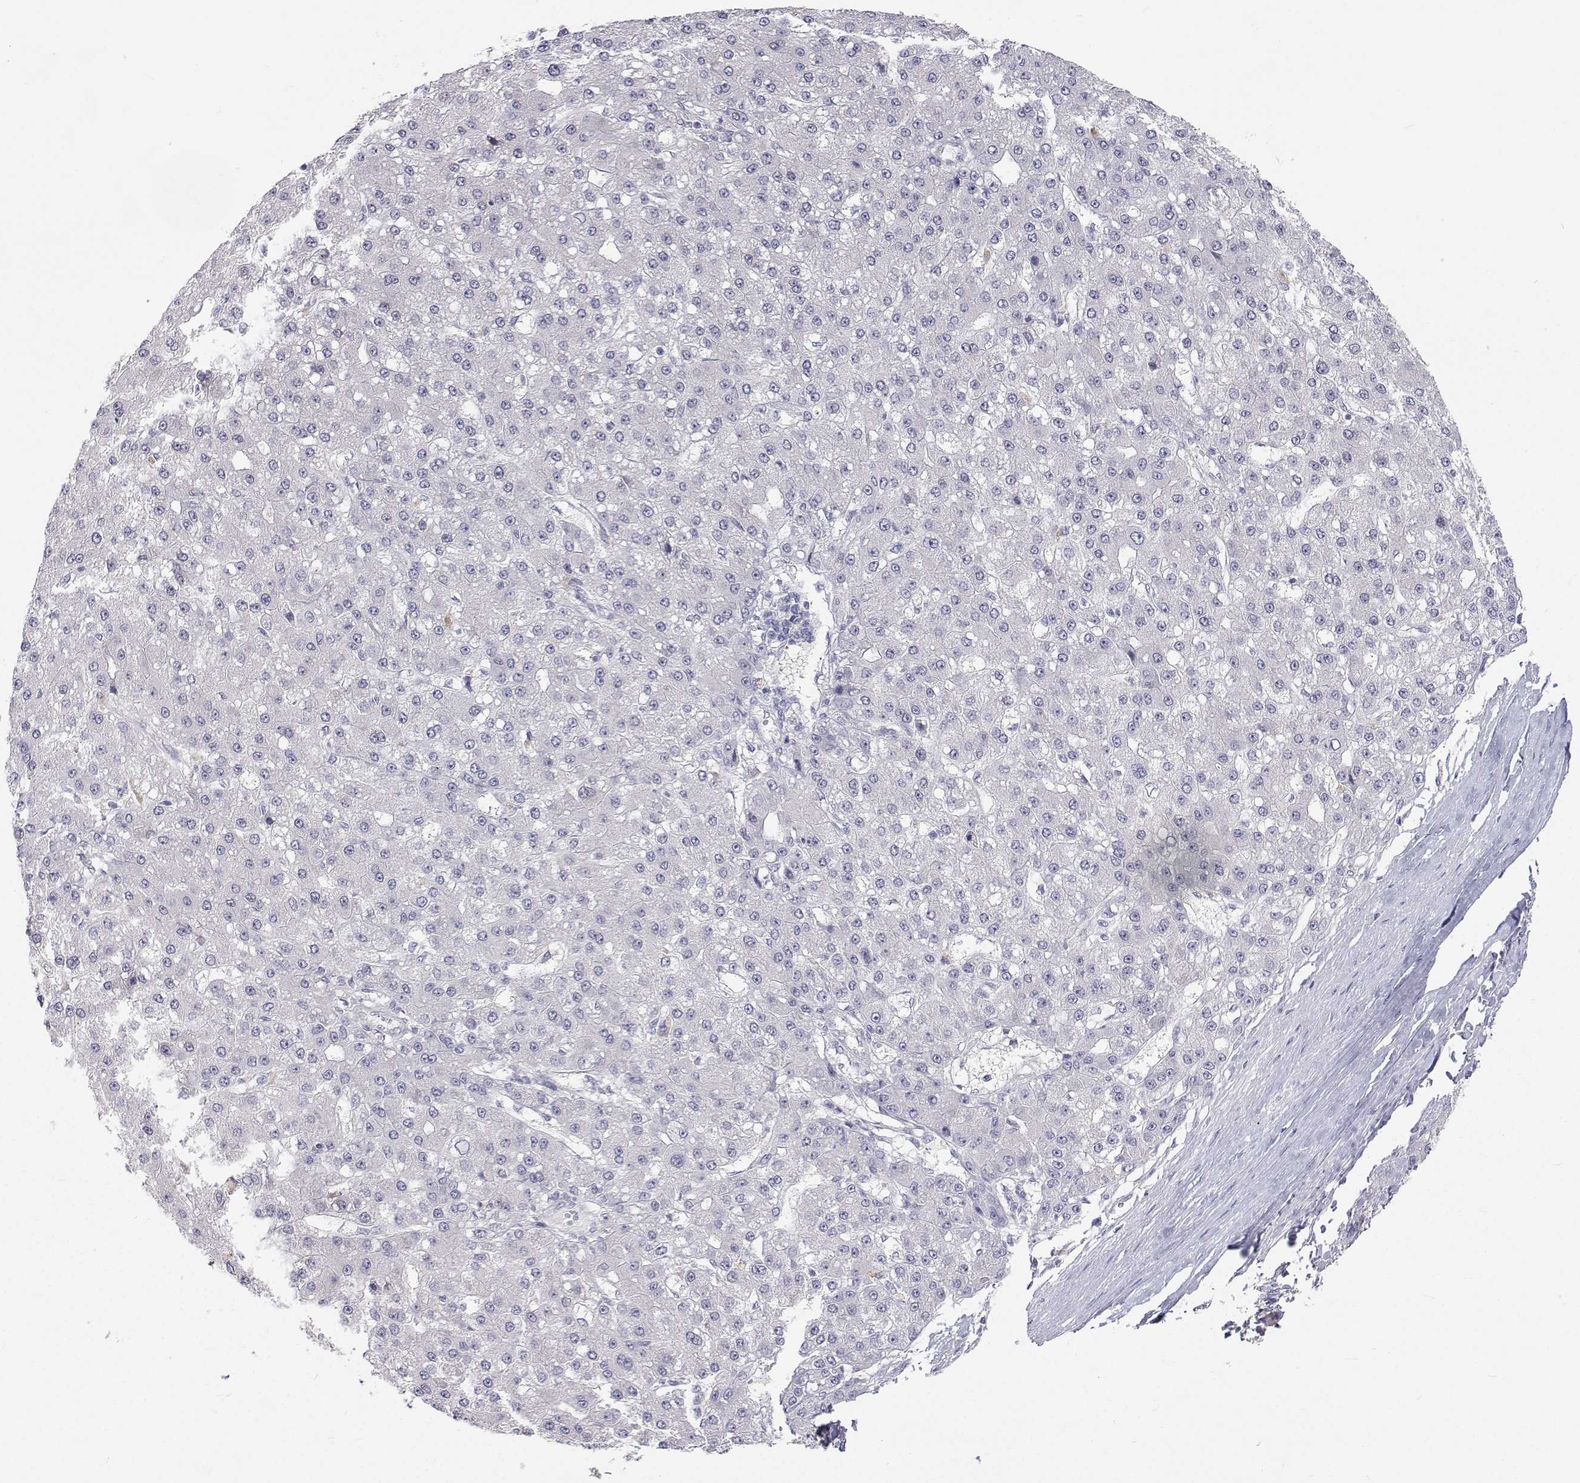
{"staining": {"intensity": "negative", "quantity": "none", "location": "none"}, "tissue": "liver cancer", "cell_type": "Tumor cells", "image_type": "cancer", "snomed": [{"axis": "morphology", "description": "Carcinoma, Hepatocellular, NOS"}, {"axis": "topography", "description": "Liver"}], "caption": "An immunohistochemistry image of liver hepatocellular carcinoma is shown. There is no staining in tumor cells of liver hepatocellular carcinoma.", "gene": "MYPN", "patient": {"sex": "male", "age": 67}}